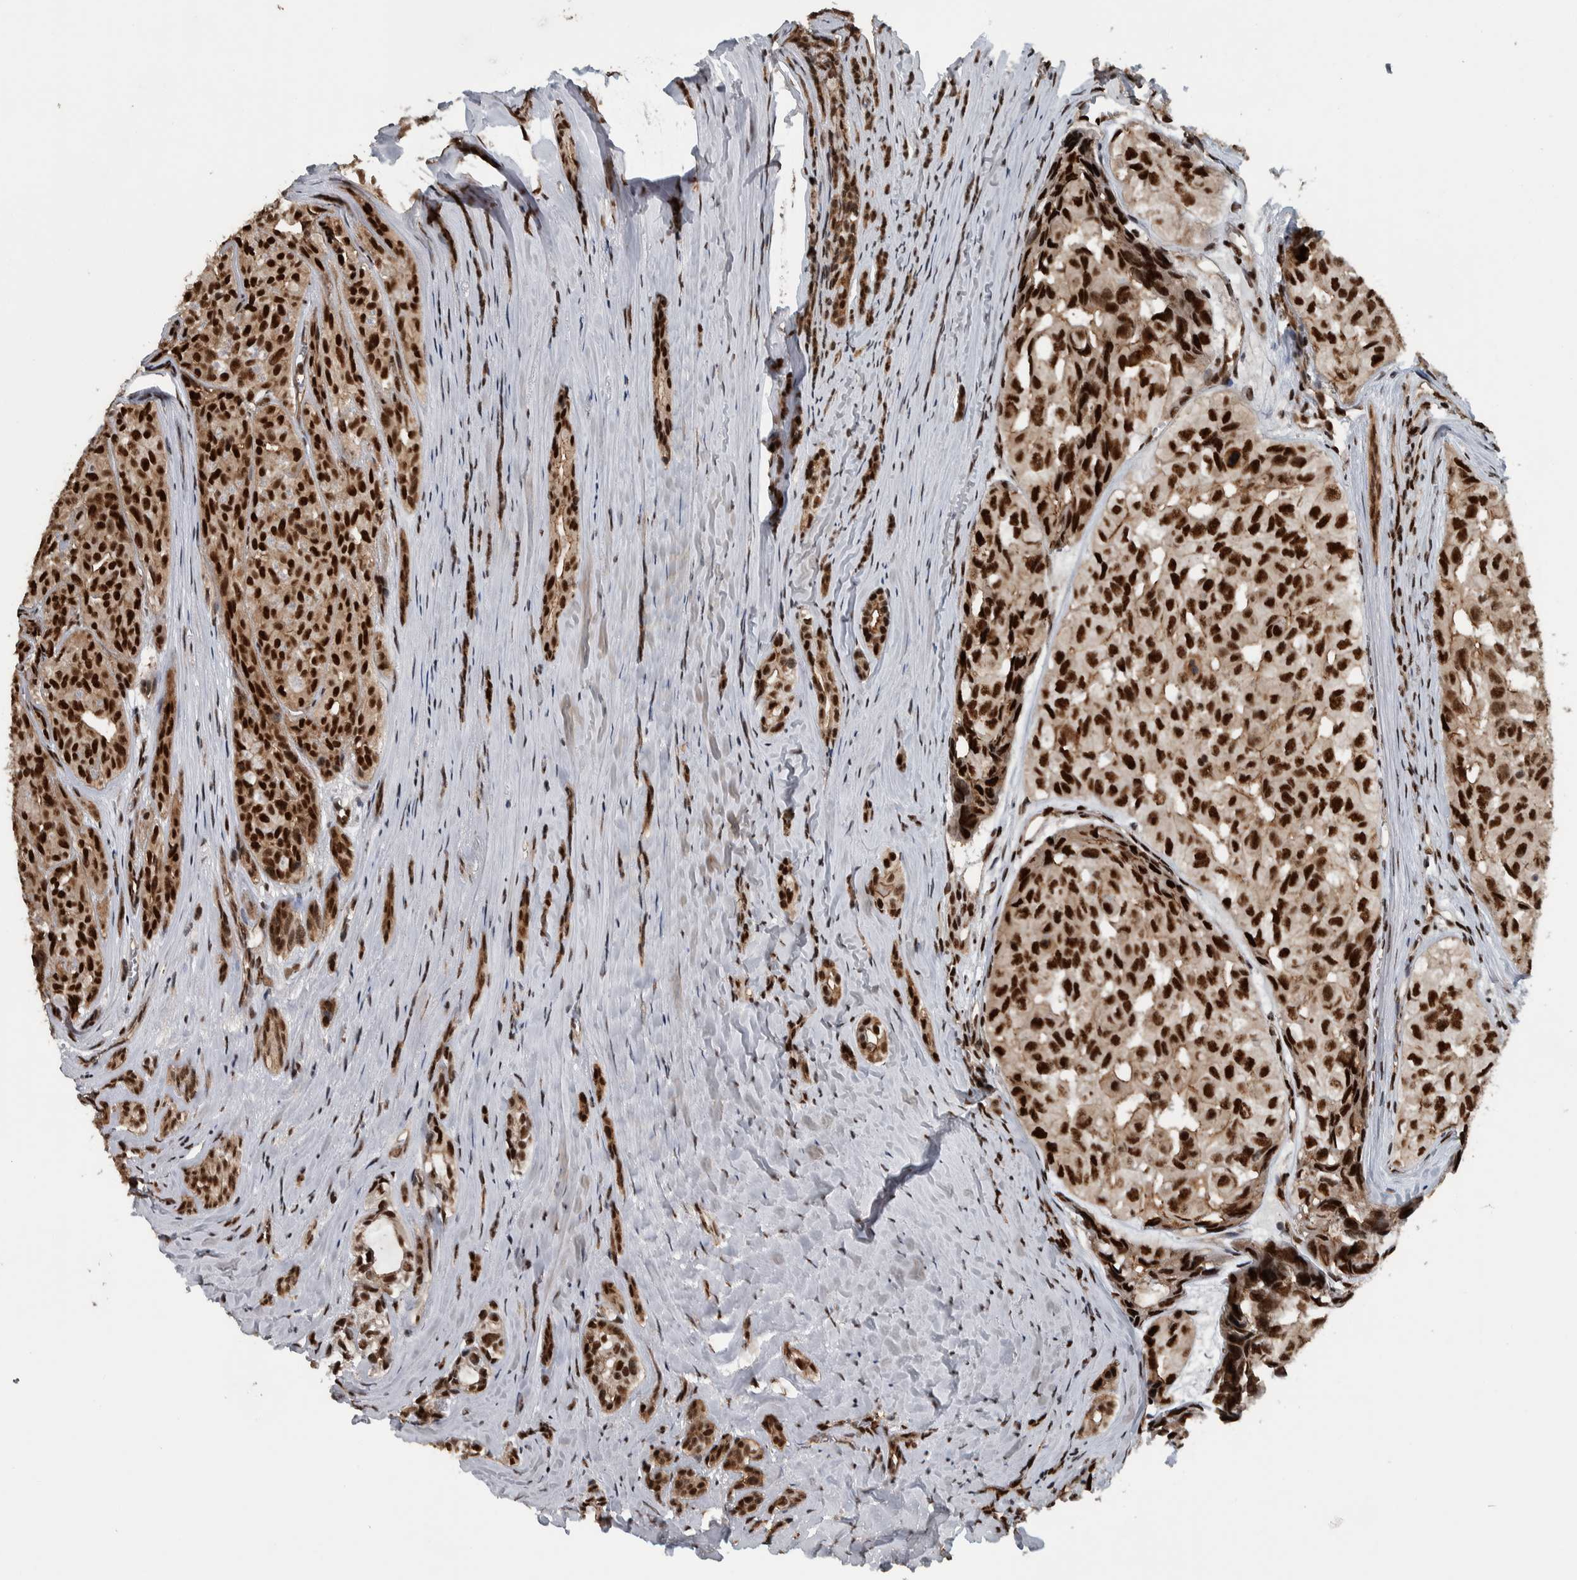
{"staining": {"intensity": "strong", "quantity": ">75%", "location": "nuclear"}, "tissue": "head and neck cancer", "cell_type": "Tumor cells", "image_type": "cancer", "snomed": [{"axis": "morphology", "description": "Adenocarcinoma, NOS"}, {"axis": "topography", "description": "Salivary gland, NOS"}, {"axis": "topography", "description": "Head-Neck"}], "caption": "High-magnification brightfield microscopy of head and neck cancer (adenocarcinoma) stained with DAB (brown) and counterstained with hematoxylin (blue). tumor cells exhibit strong nuclear expression is identified in about>75% of cells.", "gene": "FAM135B", "patient": {"sex": "female", "age": 76}}